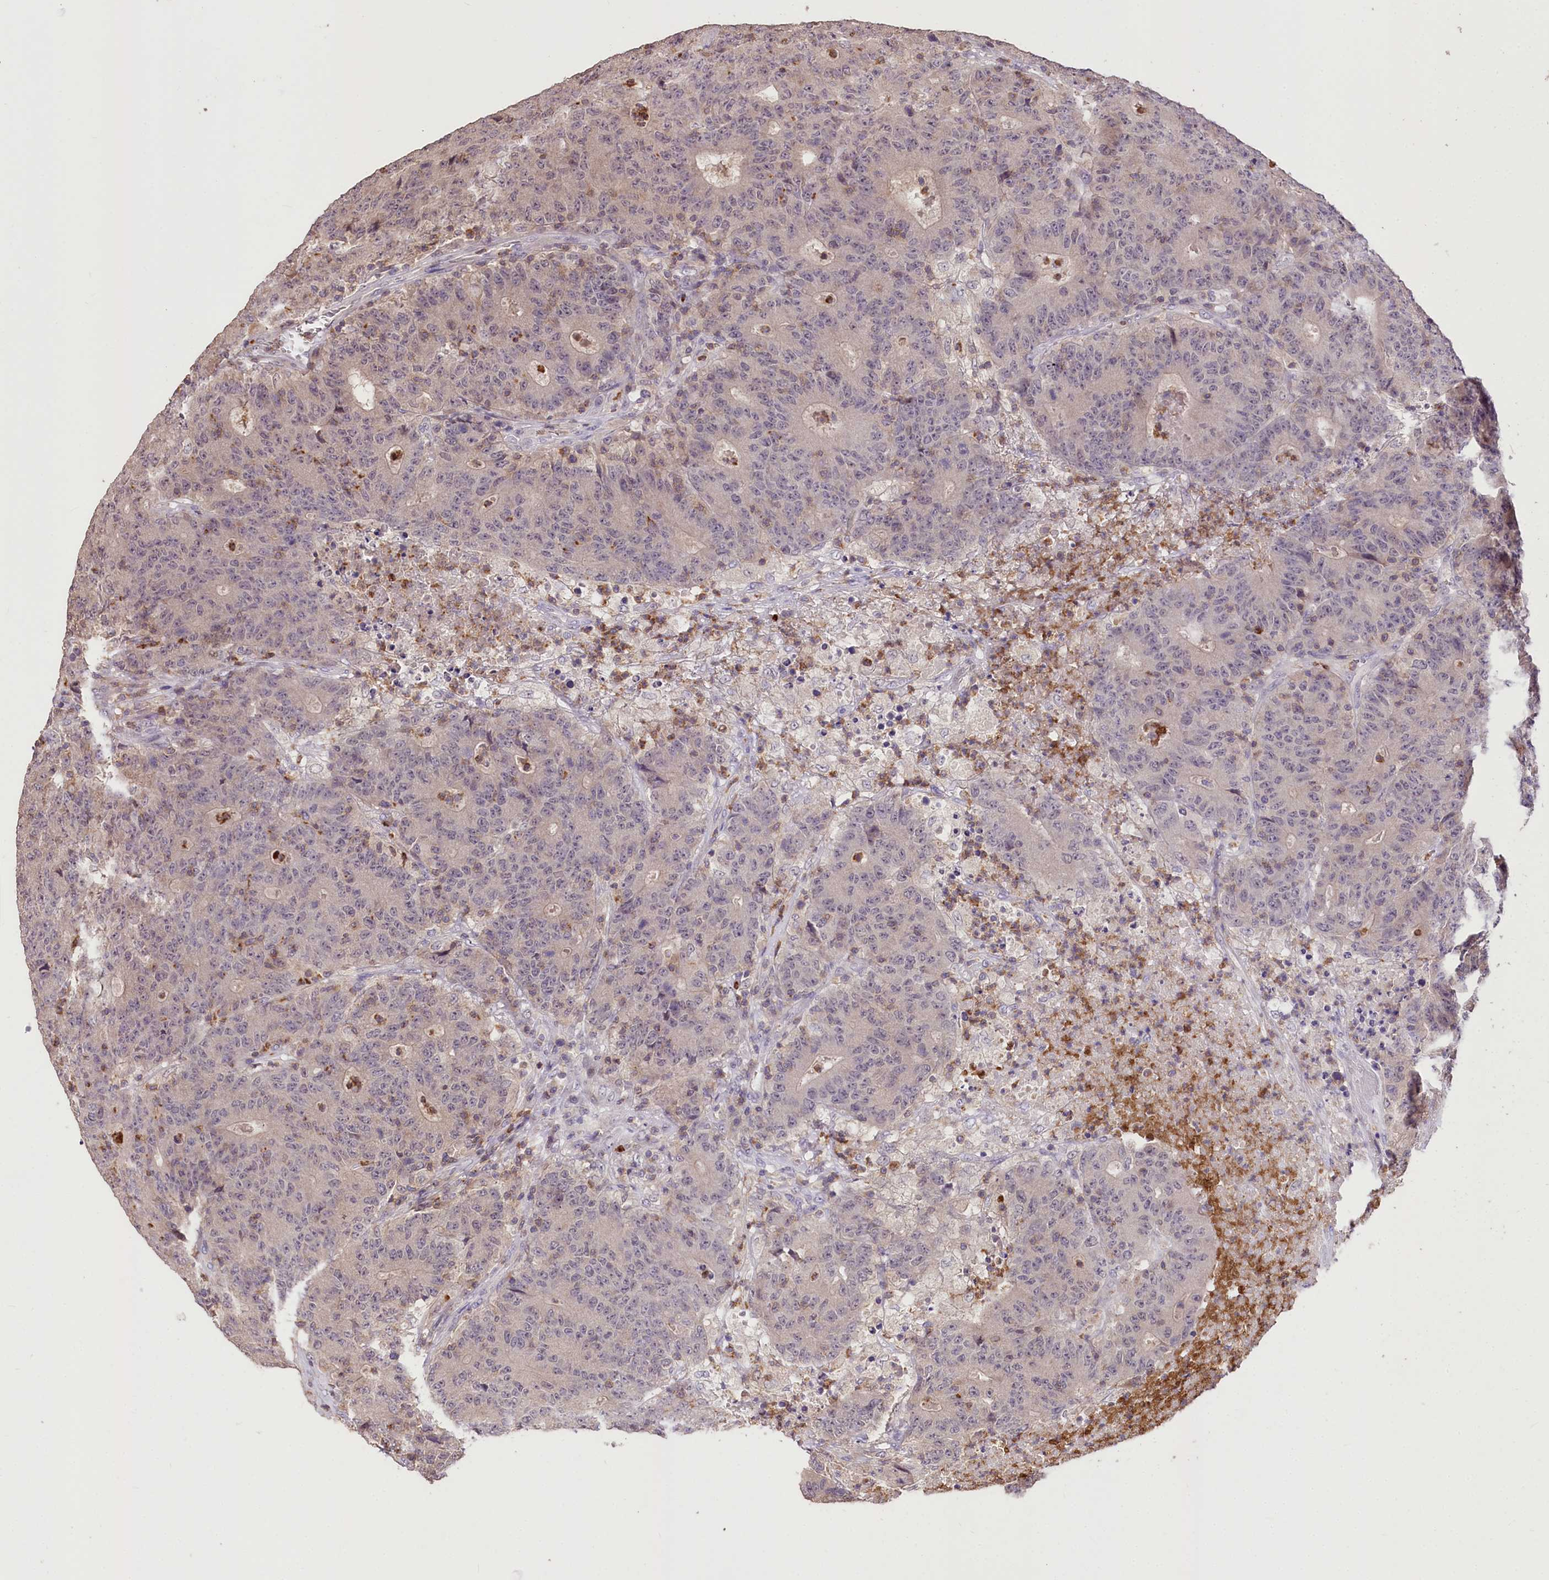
{"staining": {"intensity": "weak", "quantity": "<25%", "location": "nuclear"}, "tissue": "colorectal cancer", "cell_type": "Tumor cells", "image_type": "cancer", "snomed": [{"axis": "morphology", "description": "Adenocarcinoma, NOS"}, {"axis": "topography", "description": "Colon"}], "caption": "Tumor cells show no significant protein expression in adenocarcinoma (colorectal).", "gene": "SERGEF", "patient": {"sex": "female", "age": 75}}